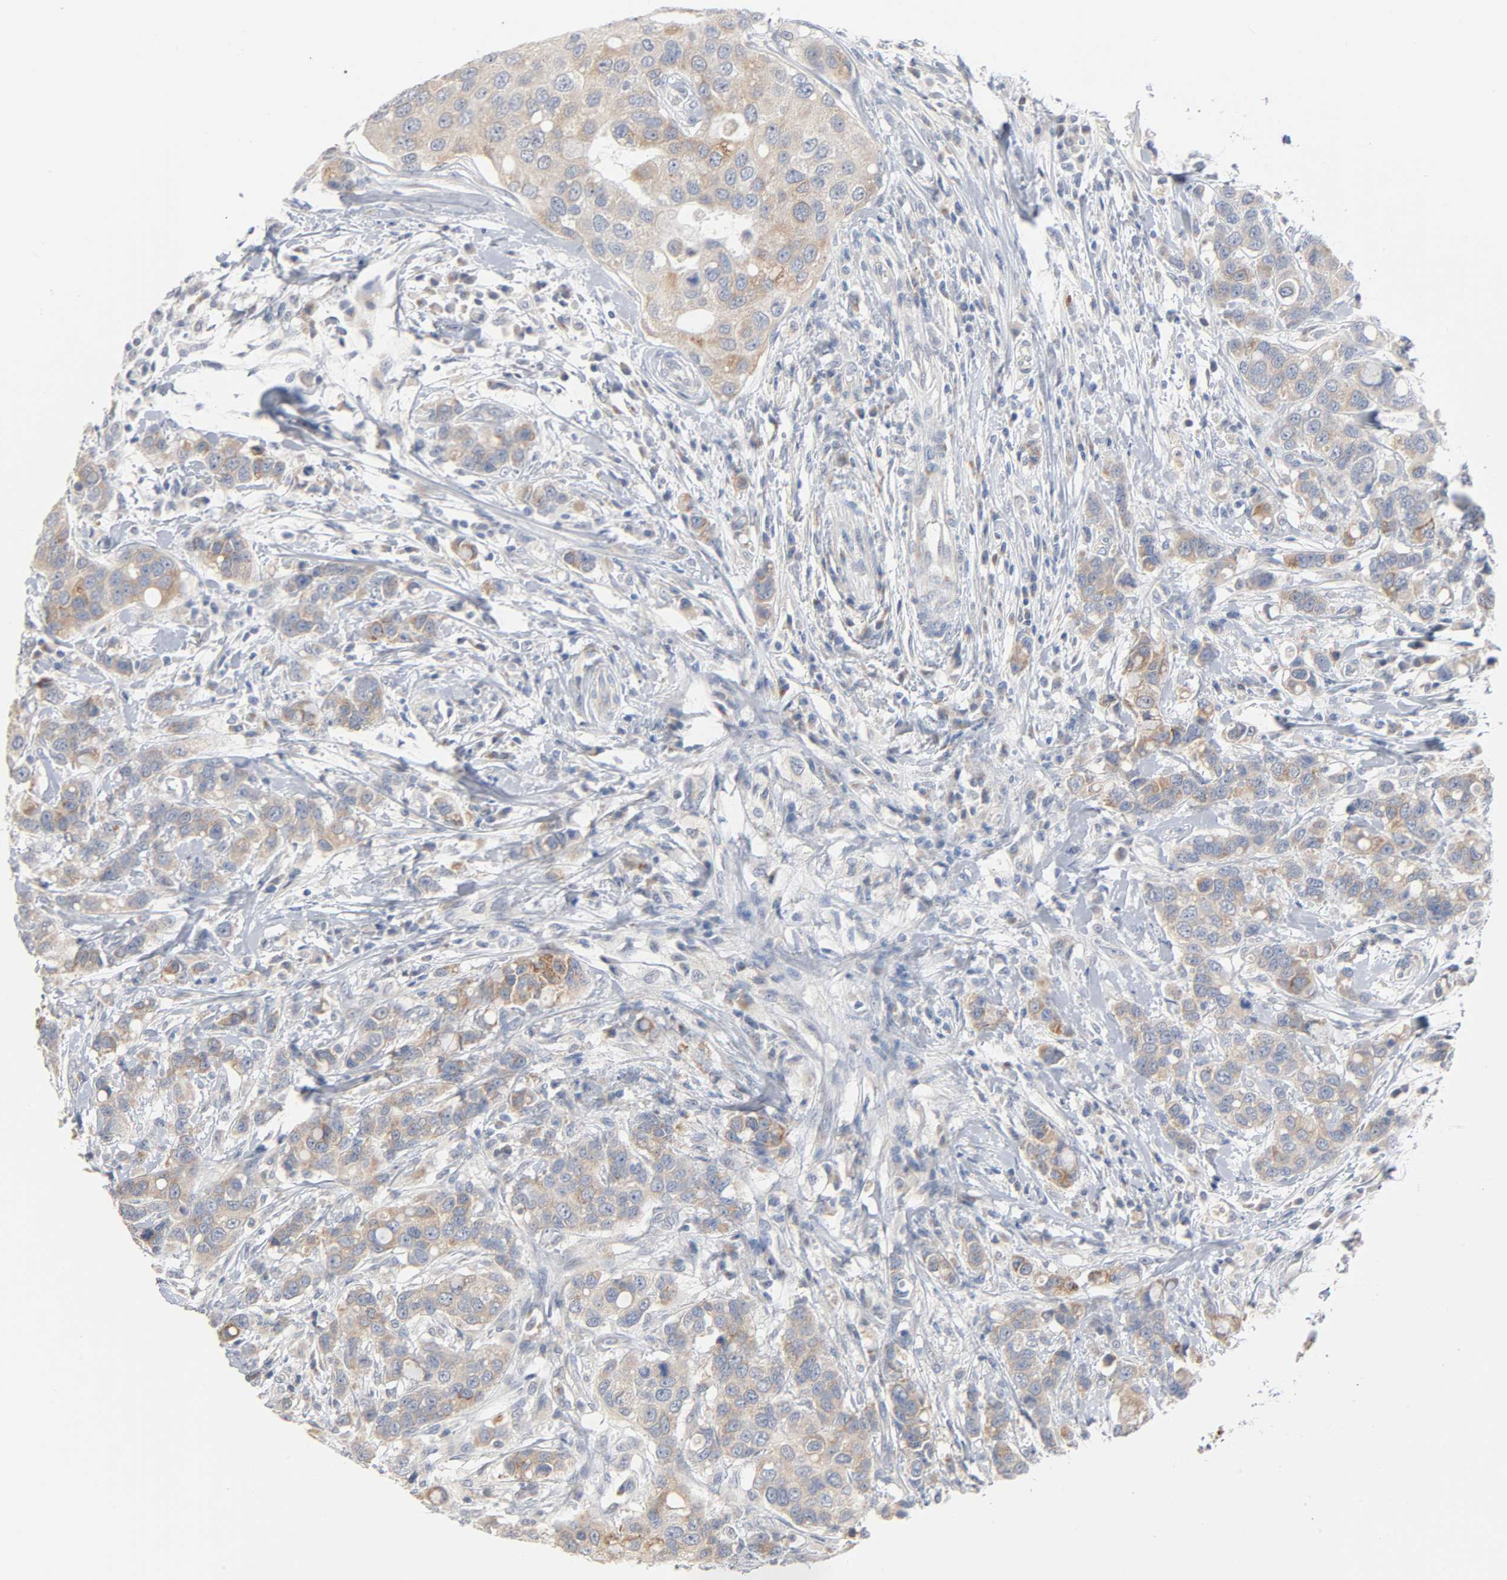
{"staining": {"intensity": "moderate", "quantity": ">75%", "location": "cytoplasmic/membranous"}, "tissue": "breast cancer", "cell_type": "Tumor cells", "image_type": "cancer", "snomed": [{"axis": "morphology", "description": "Duct carcinoma"}, {"axis": "topography", "description": "Breast"}], "caption": "Moderate cytoplasmic/membranous staining for a protein is present in approximately >75% of tumor cells of breast cancer using immunohistochemistry (IHC).", "gene": "AK7", "patient": {"sex": "female", "age": 27}}